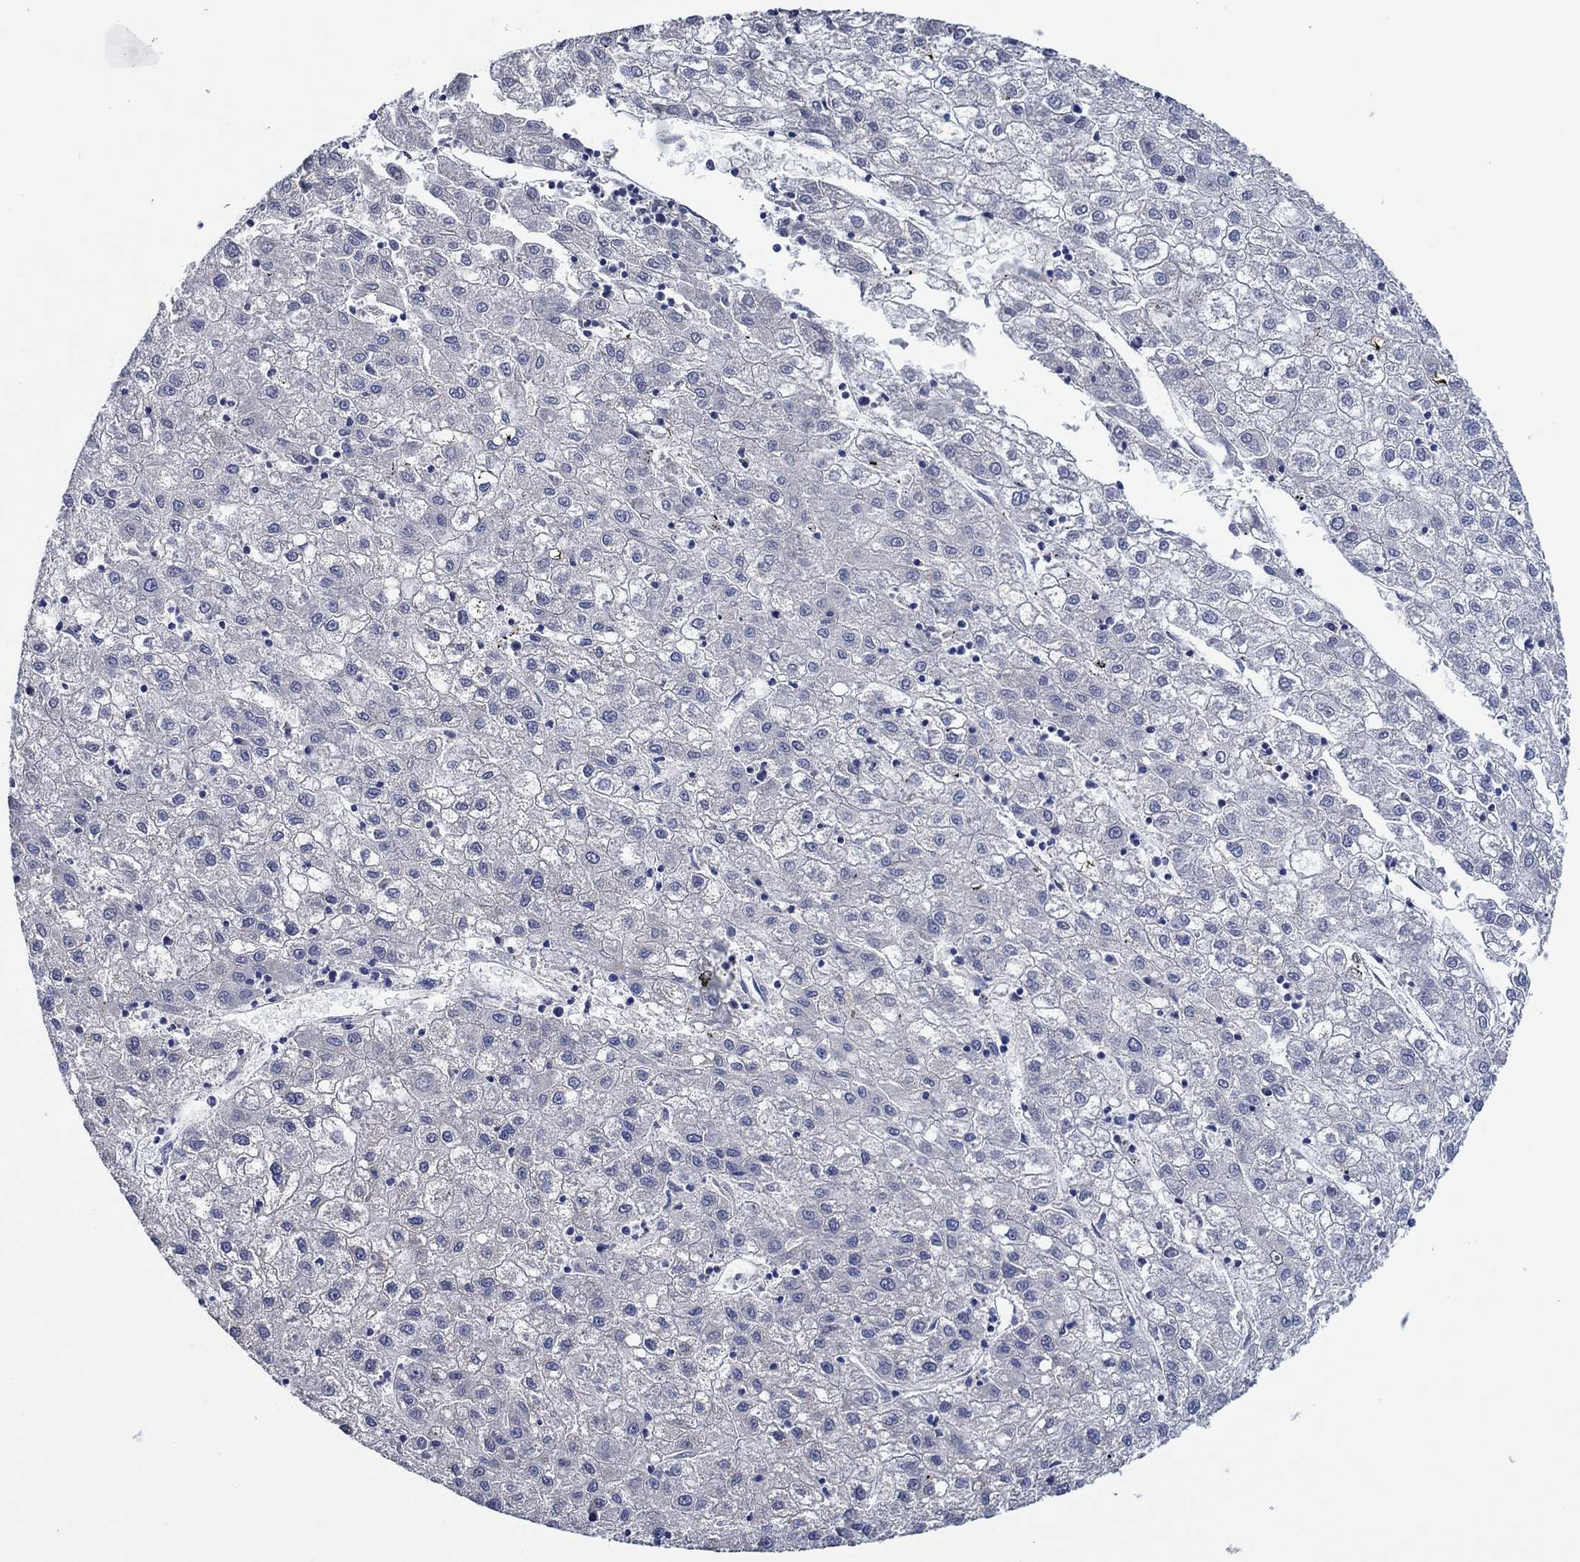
{"staining": {"intensity": "negative", "quantity": "none", "location": "none"}, "tissue": "liver cancer", "cell_type": "Tumor cells", "image_type": "cancer", "snomed": [{"axis": "morphology", "description": "Carcinoma, Hepatocellular, NOS"}, {"axis": "topography", "description": "Liver"}], "caption": "Liver cancer was stained to show a protein in brown. There is no significant positivity in tumor cells.", "gene": "PRRT3", "patient": {"sex": "male", "age": 72}}